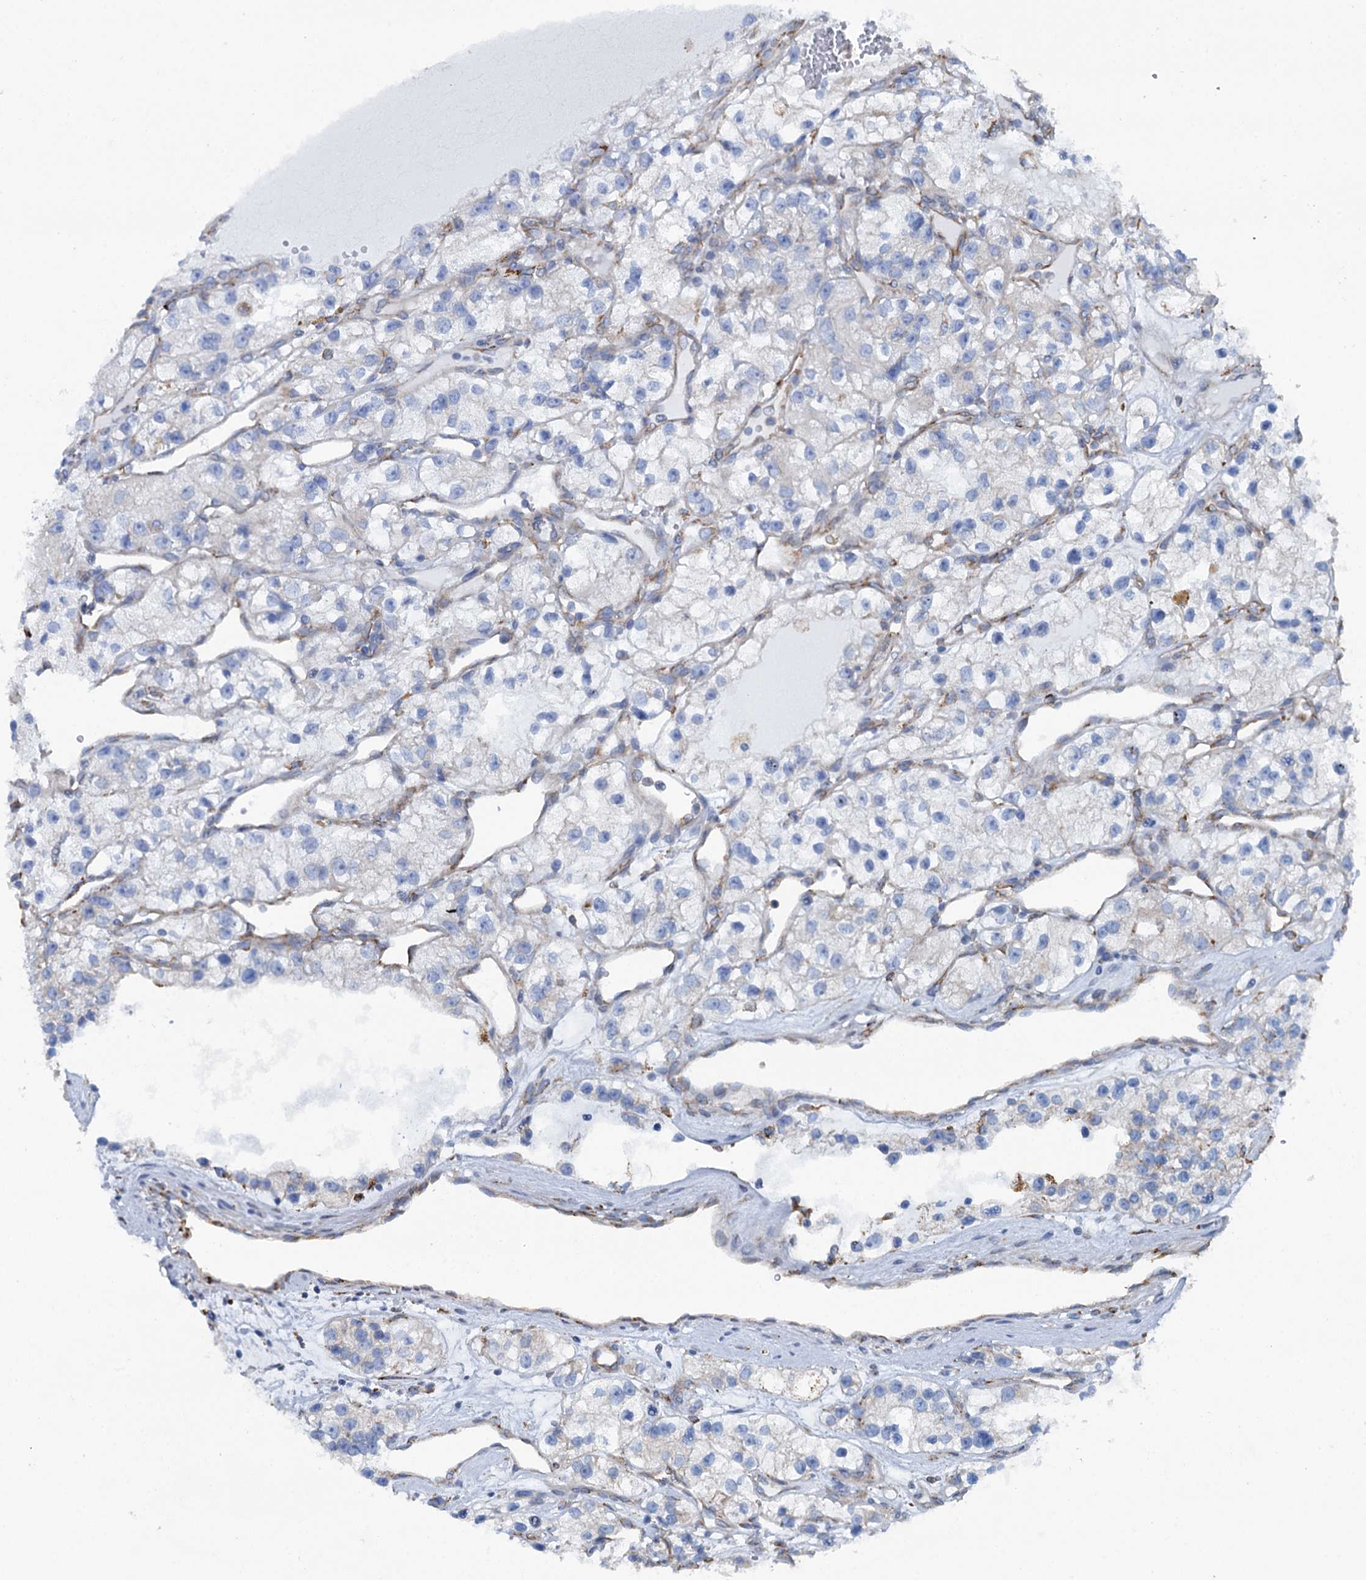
{"staining": {"intensity": "negative", "quantity": "none", "location": "none"}, "tissue": "renal cancer", "cell_type": "Tumor cells", "image_type": "cancer", "snomed": [{"axis": "morphology", "description": "Adenocarcinoma, NOS"}, {"axis": "topography", "description": "Kidney"}], "caption": "An immunohistochemistry photomicrograph of renal cancer (adenocarcinoma) is shown. There is no staining in tumor cells of renal cancer (adenocarcinoma). (DAB immunohistochemistry (IHC), high magnification).", "gene": "SHE", "patient": {"sex": "female", "age": 57}}